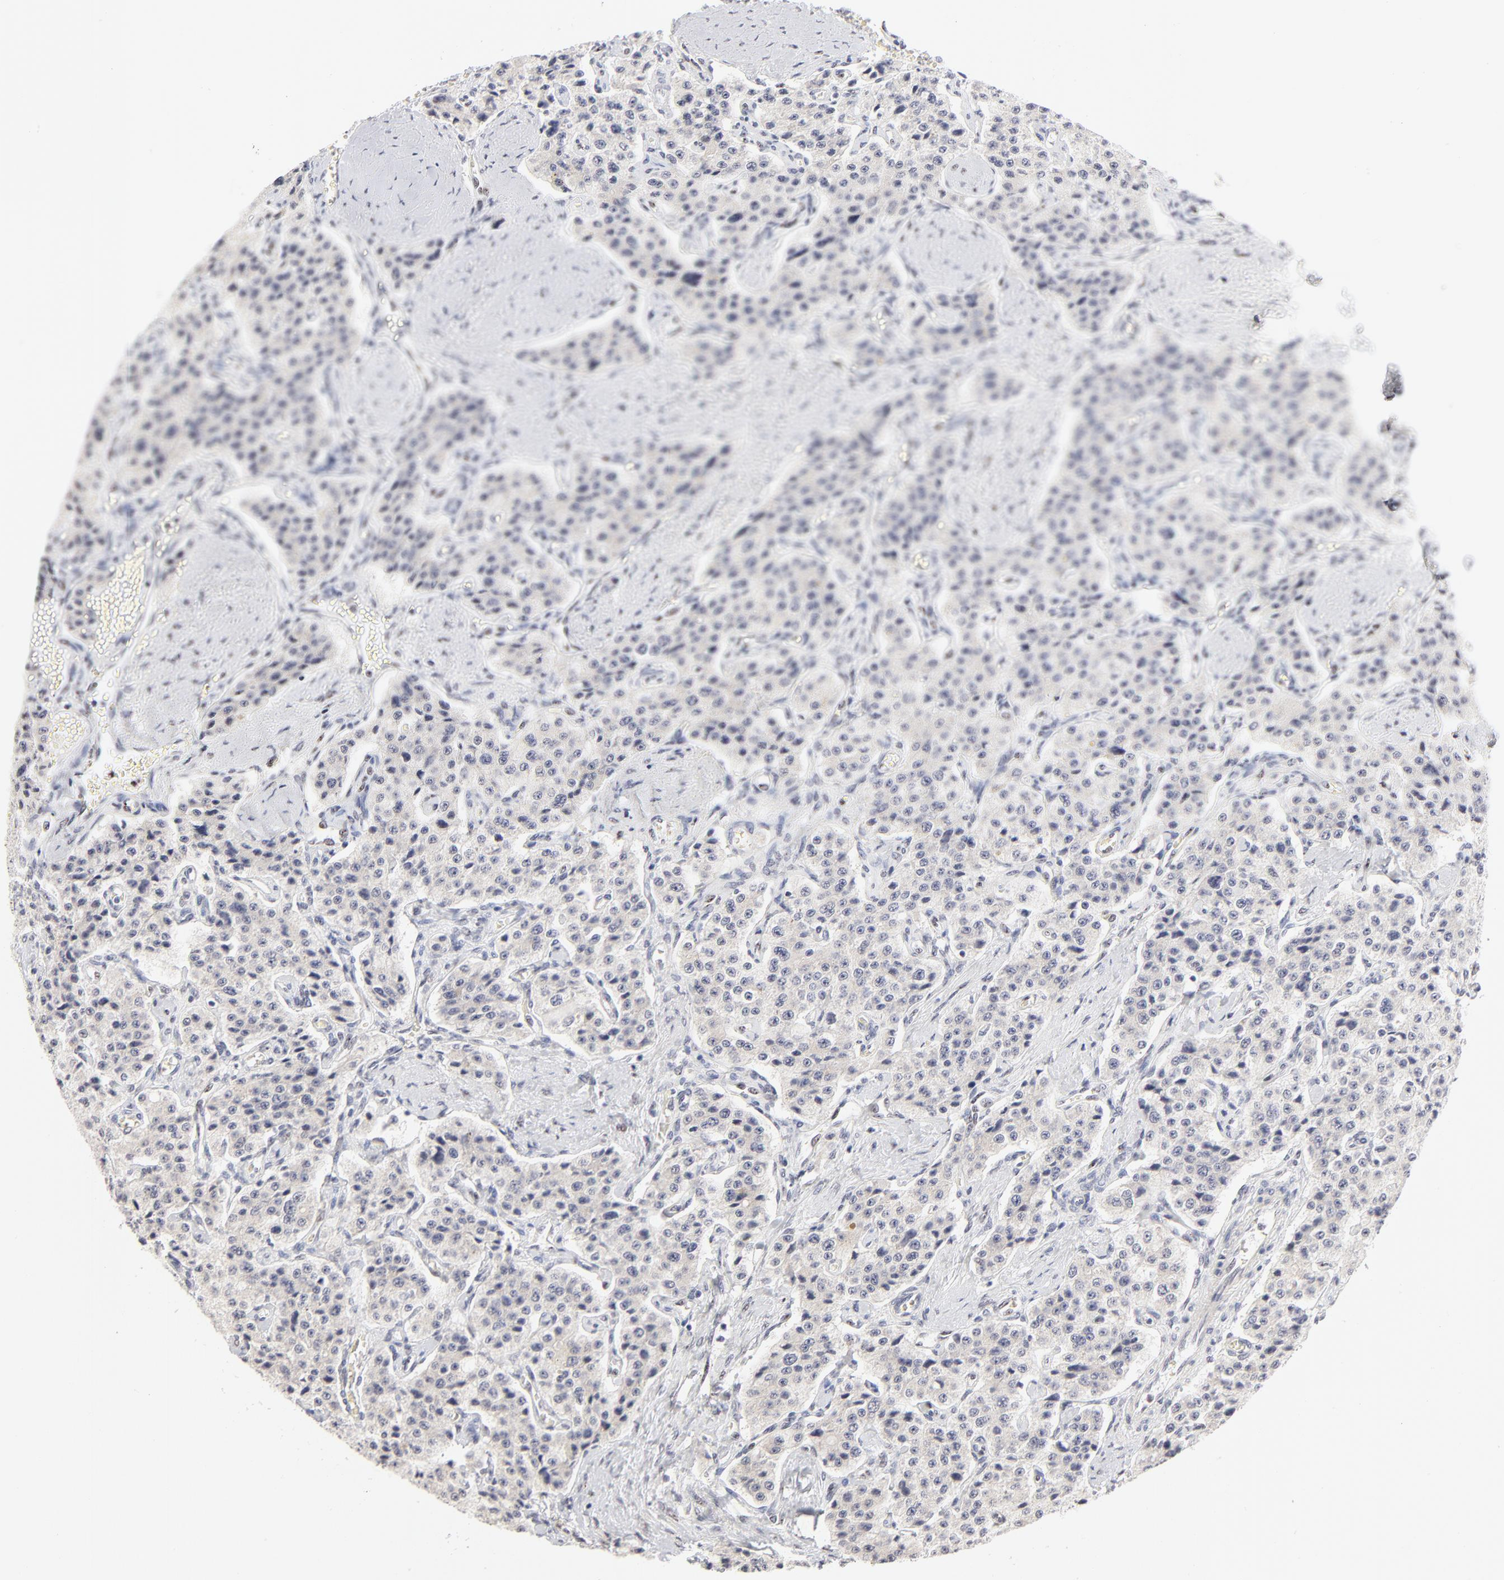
{"staining": {"intensity": "negative", "quantity": "none", "location": "none"}, "tissue": "carcinoid", "cell_type": "Tumor cells", "image_type": "cancer", "snomed": [{"axis": "morphology", "description": "Carcinoid, malignant, NOS"}, {"axis": "topography", "description": "Small intestine"}], "caption": "A high-resolution histopathology image shows IHC staining of carcinoid (malignant), which reveals no significant expression in tumor cells.", "gene": "STAT3", "patient": {"sex": "male", "age": 52}}